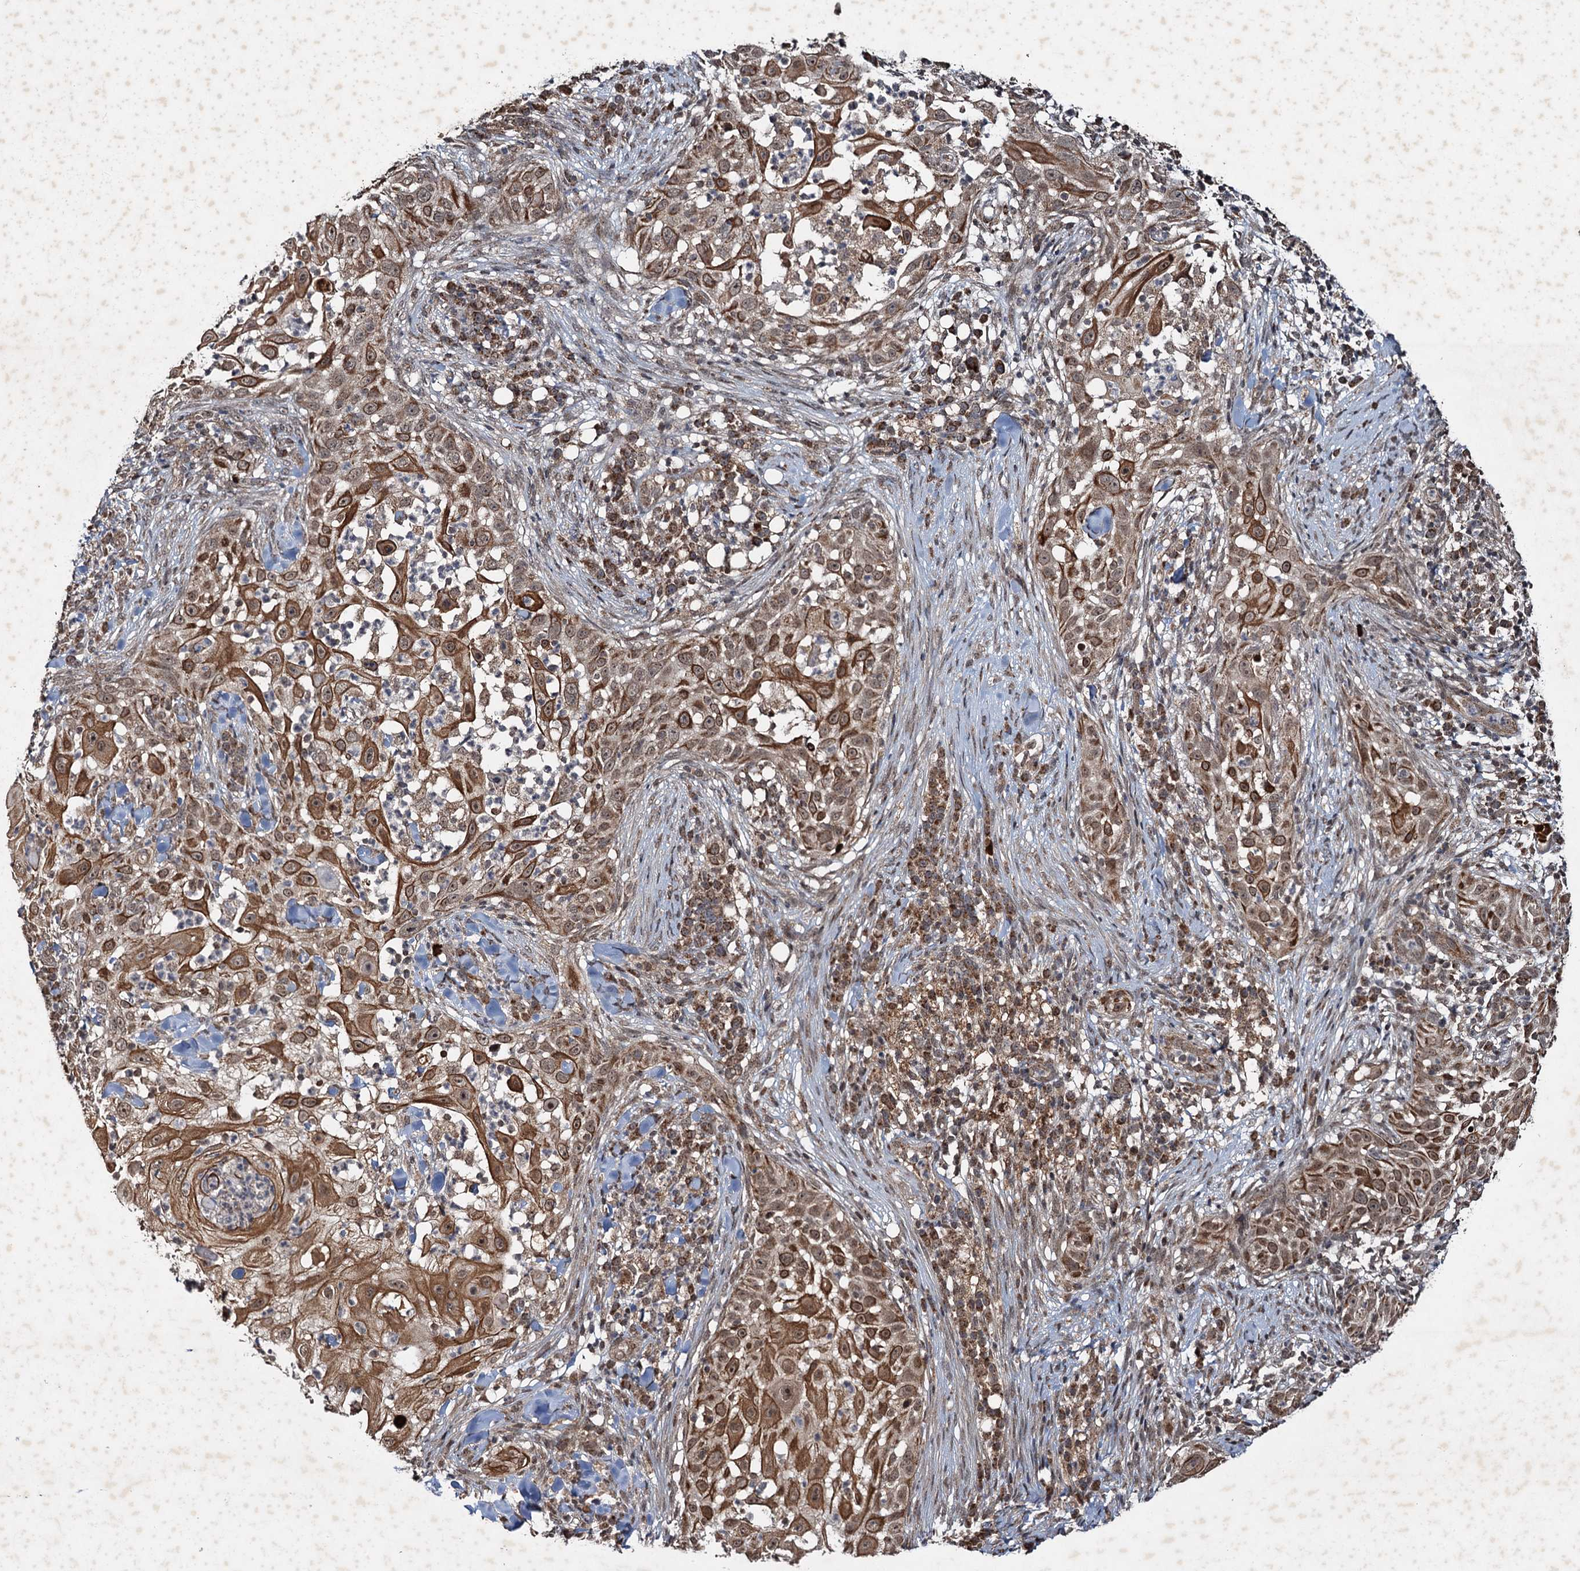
{"staining": {"intensity": "moderate", "quantity": "25%-75%", "location": "cytoplasmic/membranous,nuclear"}, "tissue": "skin cancer", "cell_type": "Tumor cells", "image_type": "cancer", "snomed": [{"axis": "morphology", "description": "Squamous cell carcinoma, NOS"}, {"axis": "topography", "description": "Skin"}], "caption": "Skin squamous cell carcinoma stained for a protein reveals moderate cytoplasmic/membranous and nuclear positivity in tumor cells.", "gene": "REP15", "patient": {"sex": "female", "age": 44}}